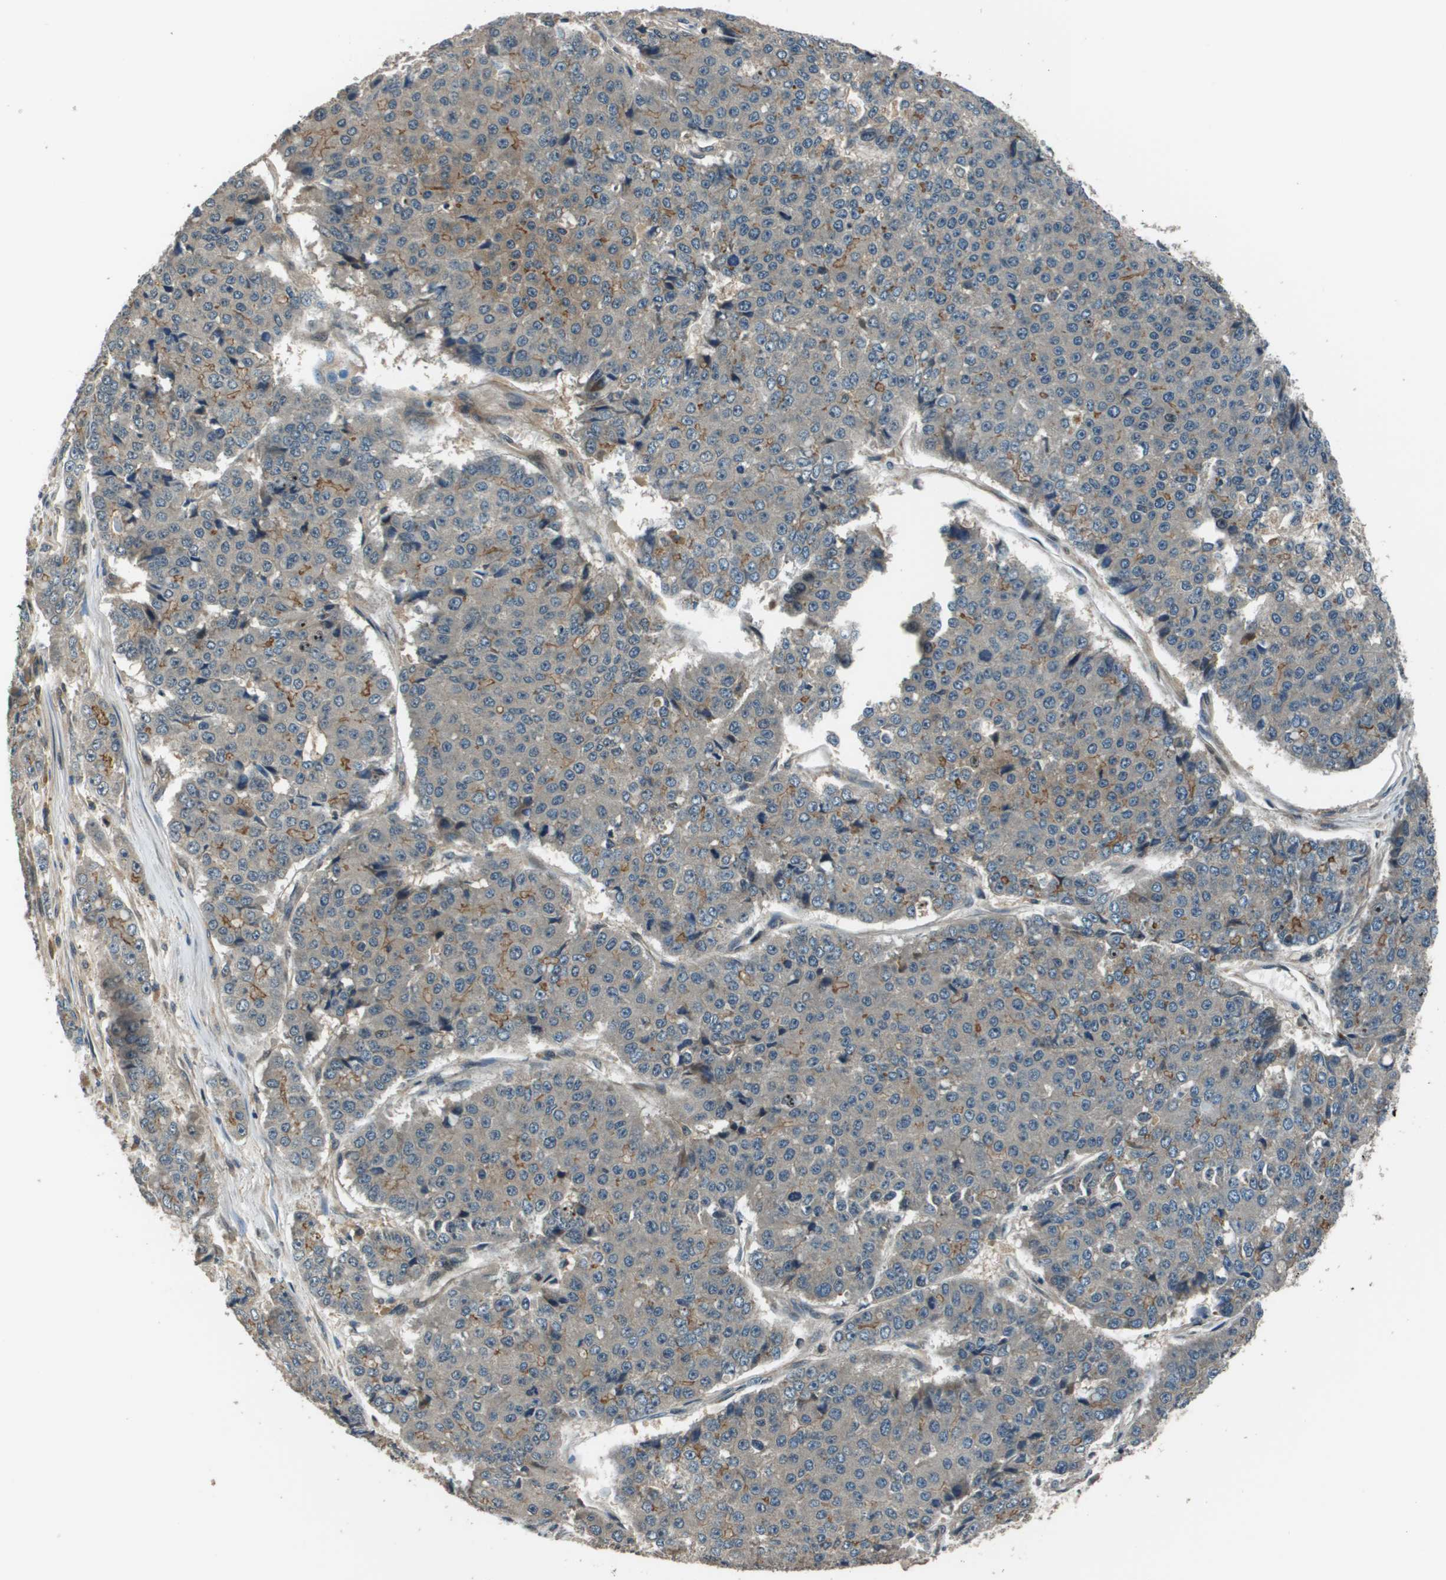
{"staining": {"intensity": "moderate", "quantity": "25%-75%", "location": "cytoplasmic/membranous"}, "tissue": "pancreatic cancer", "cell_type": "Tumor cells", "image_type": "cancer", "snomed": [{"axis": "morphology", "description": "Adenocarcinoma, NOS"}, {"axis": "topography", "description": "Pancreas"}], "caption": "Pancreatic adenocarcinoma tissue exhibits moderate cytoplasmic/membranous expression in about 25%-75% of tumor cells", "gene": "ARHGEF11", "patient": {"sex": "male", "age": 50}}